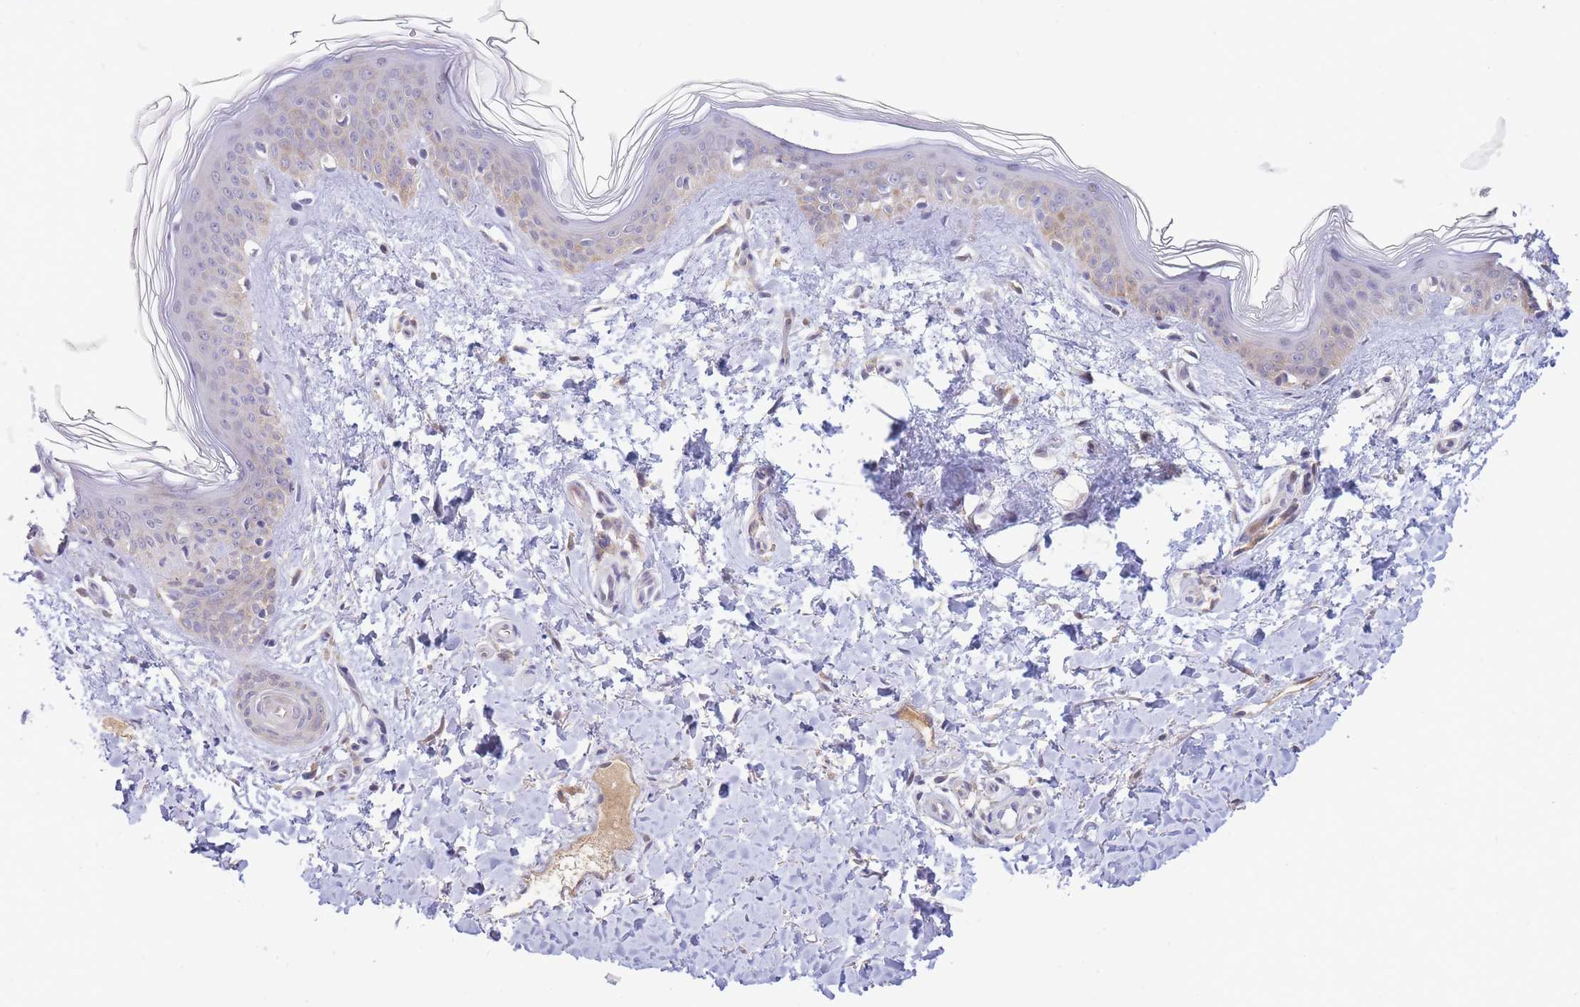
{"staining": {"intensity": "negative", "quantity": "none", "location": "none"}, "tissue": "skin", "cell_type": "Fibroblasts", "image_type": "normal", "snomed": [{"axis": "morphology", "description": "Normal tissue, NOS"}, {"axis": "topography", "description": "Skin"}], "caption": "Unremarkable skin was stained to show a protein in brown. There is no significant expression in fibroblasts. The staining was performed using DAB (3,3'-diaminobenzidine) to visualize the protein expression in brown, while the nuclei were stained in blue with hematoxylin (Magnification: 20x).", "gene": "APOL4", "patient": {"sex": "female", "age": 41}}